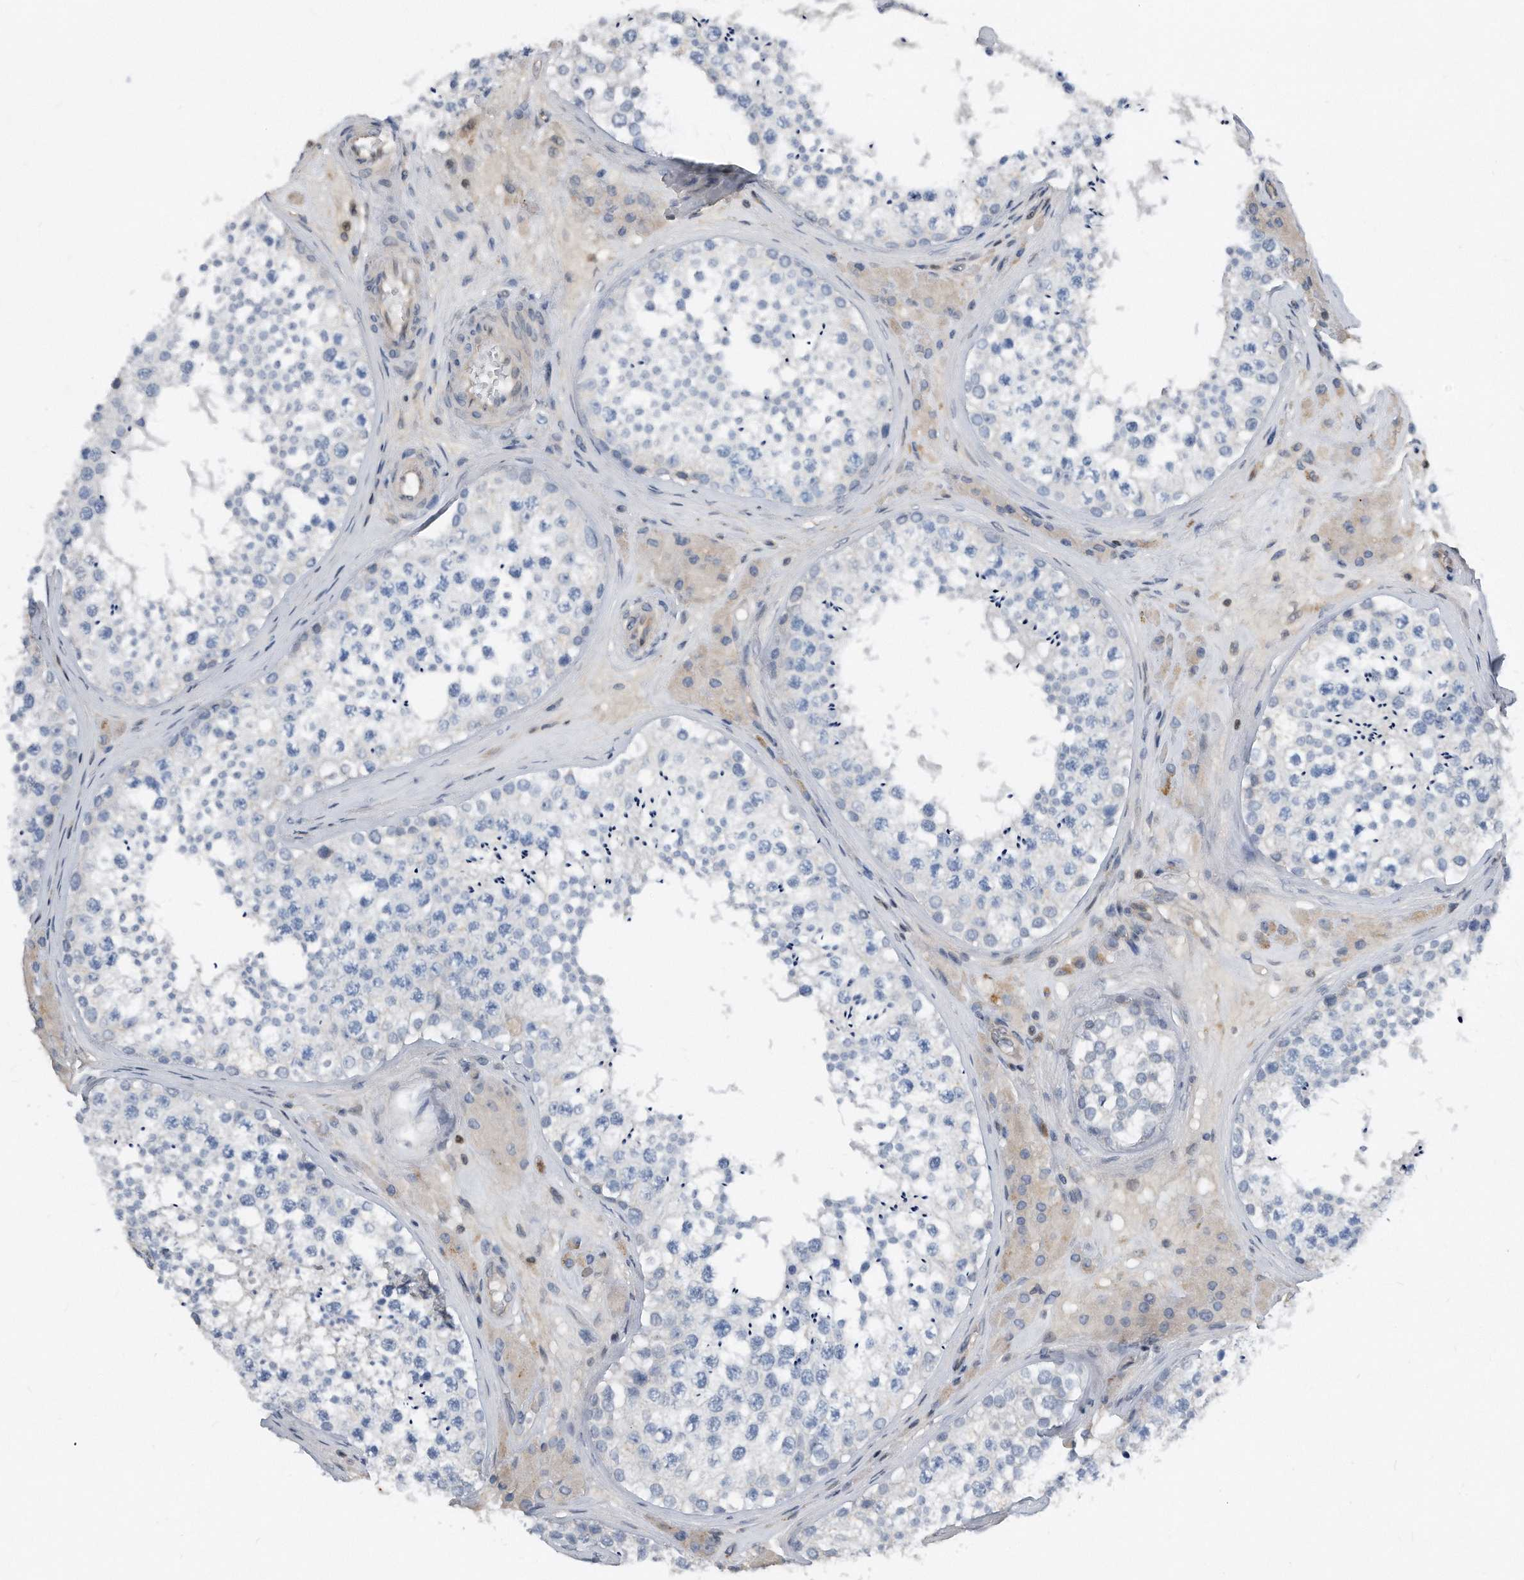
{"staining": {"intensity": "negative", "quantity": "none", "location": "none"}, "tissue": "testis", "cell_type": "Cells in seminiferous ducts", "image_type": "normal", "snomed": [{"axis": "morphology", "description": "Normal tissue, NOS"}, {"axis": "topography", "description": "Testis"}], "caption": "IHC photomicrograph of benign testis: human testis stained with DAB (3,3'-diaminobenzidine) reveals no significant protein expression in cells in seminiferous ducts.", "gene": "MAP2K6", "patient": {"sex": "male", "age": 46}}